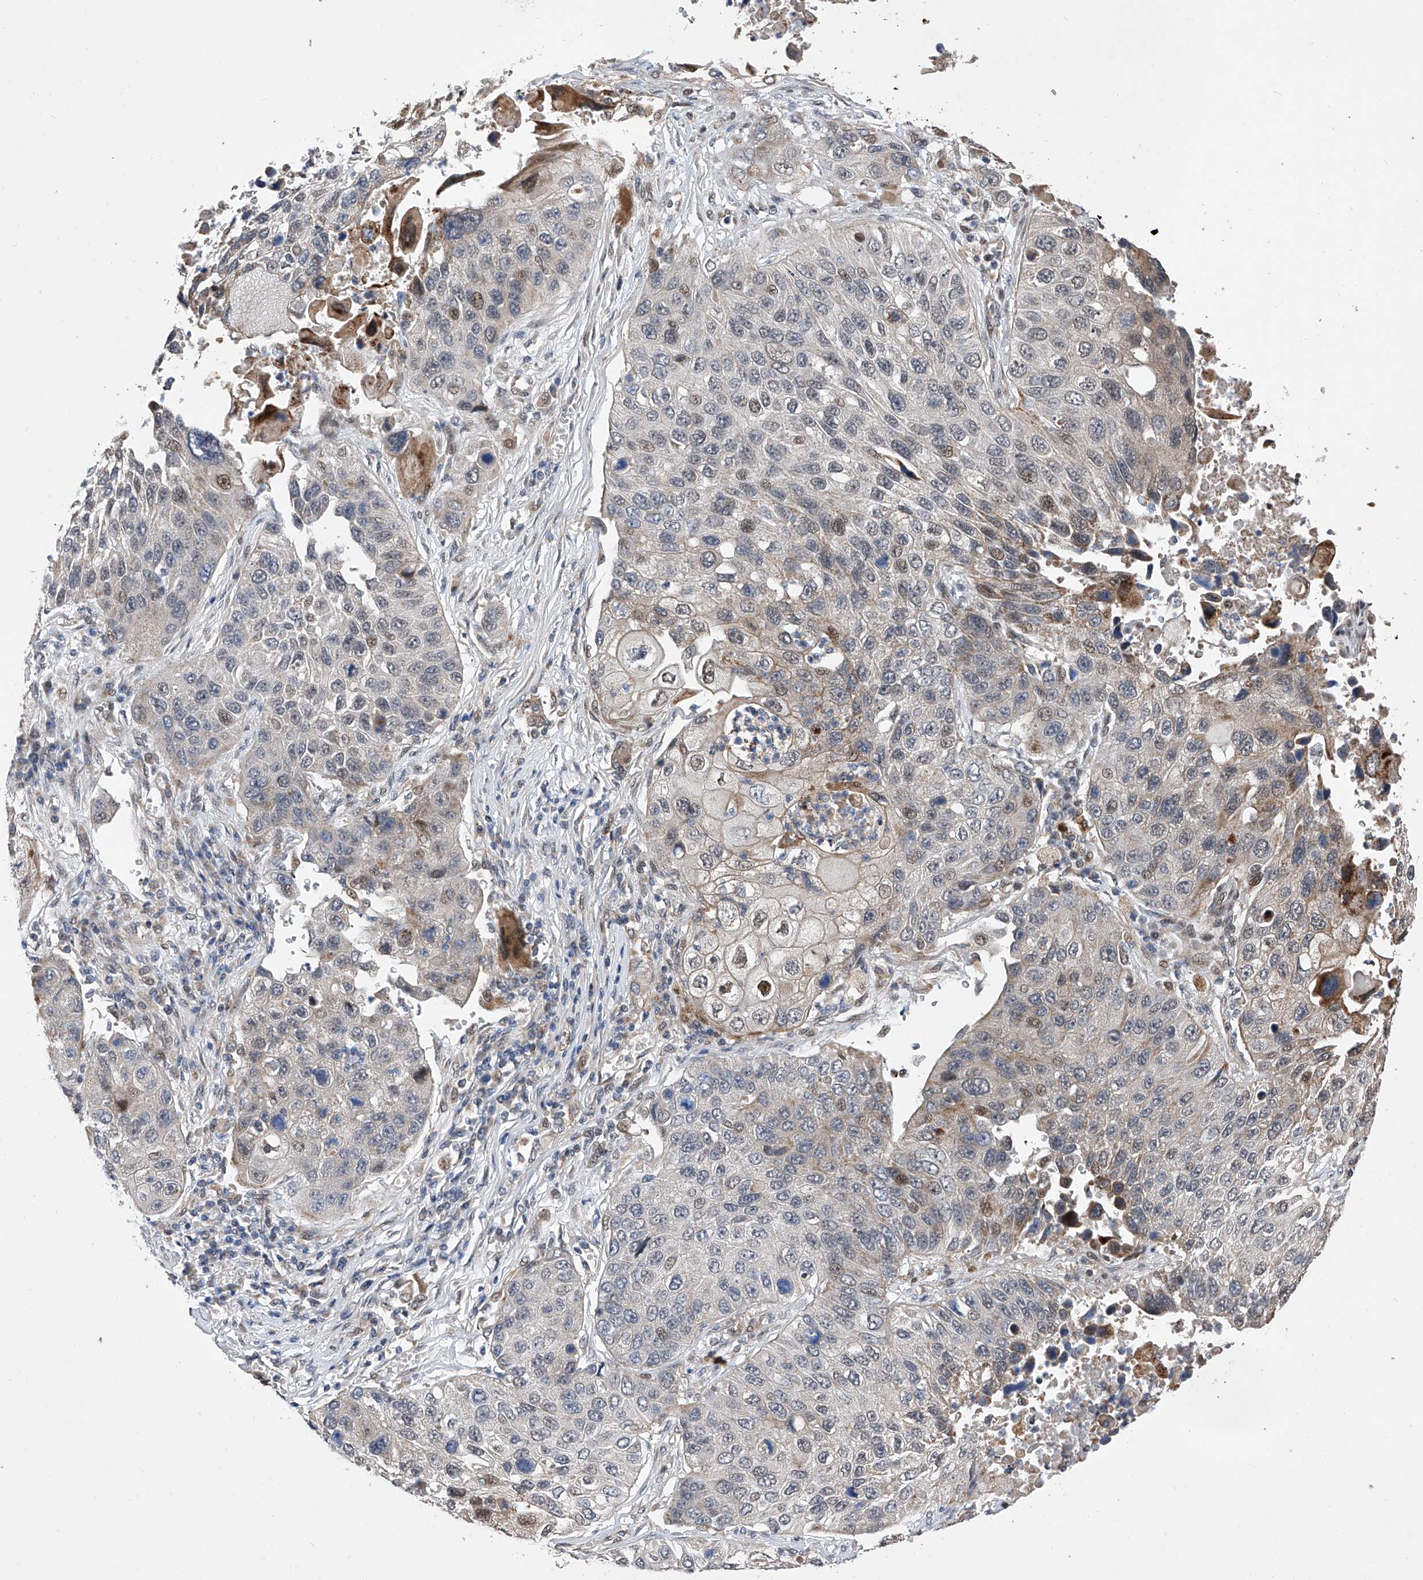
{"staining": {"intensity": "moderate", "quantity": "<25%", "location": "cytoplasmic/membranous"}, "tissue": "lung cancer", "cell_type": "Tumor cells", "image_type": "cancer", "snomed": [{"axis": "morphology", "description": "Squamous cell carcinoma, NOS"}, {"axis": "topography", "description": "Lung"}], "caption": "The immunohistochemical stain highlights moderate cytoplasmic/membranous expression in tumor cells of lung cancer tissue.", "gene": "FARP2", "patient": {"sex": "male", "age": 61}}